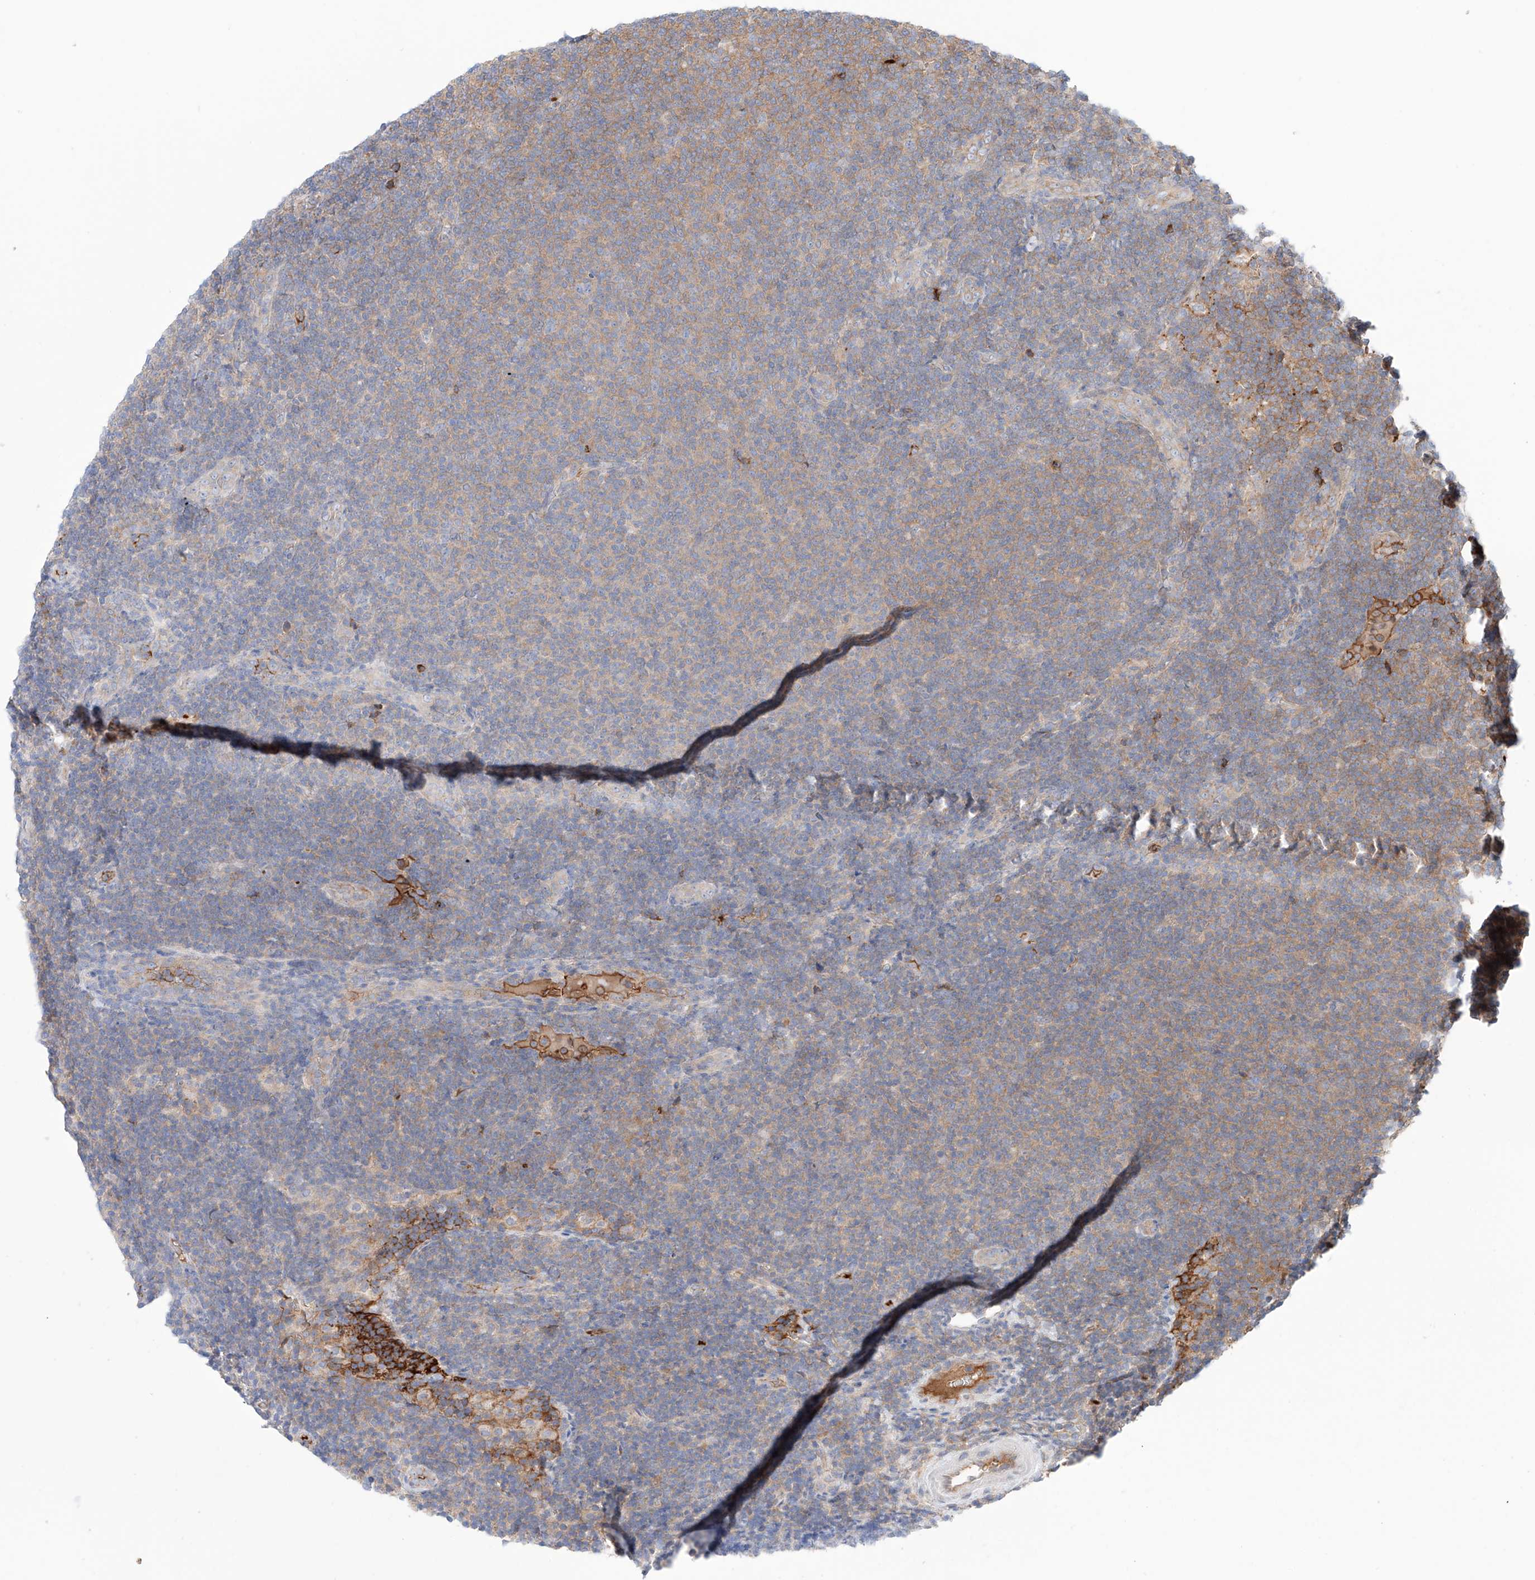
{"staining": {"intensity": "negative", "quantity": "none", "location": "none"}, "tissue": "lymphoma", "cell_type": "Tumor cells", "image_type": "cancer", "snomed": [{"axis": "morphology", "description": "Malignant lymphoma, non-Hodgkin's type, Low grade"}, {"axis": "topography", "description": "Lymph node"}], "caption": "Tumor cells show no significant protein positivity in low-grade malignant lymphoma, non-Hodgkin's type. Nuclei are stained in blue.", "gene": "PGGT1B", "patient": {"sex": "male", "age": 66}}